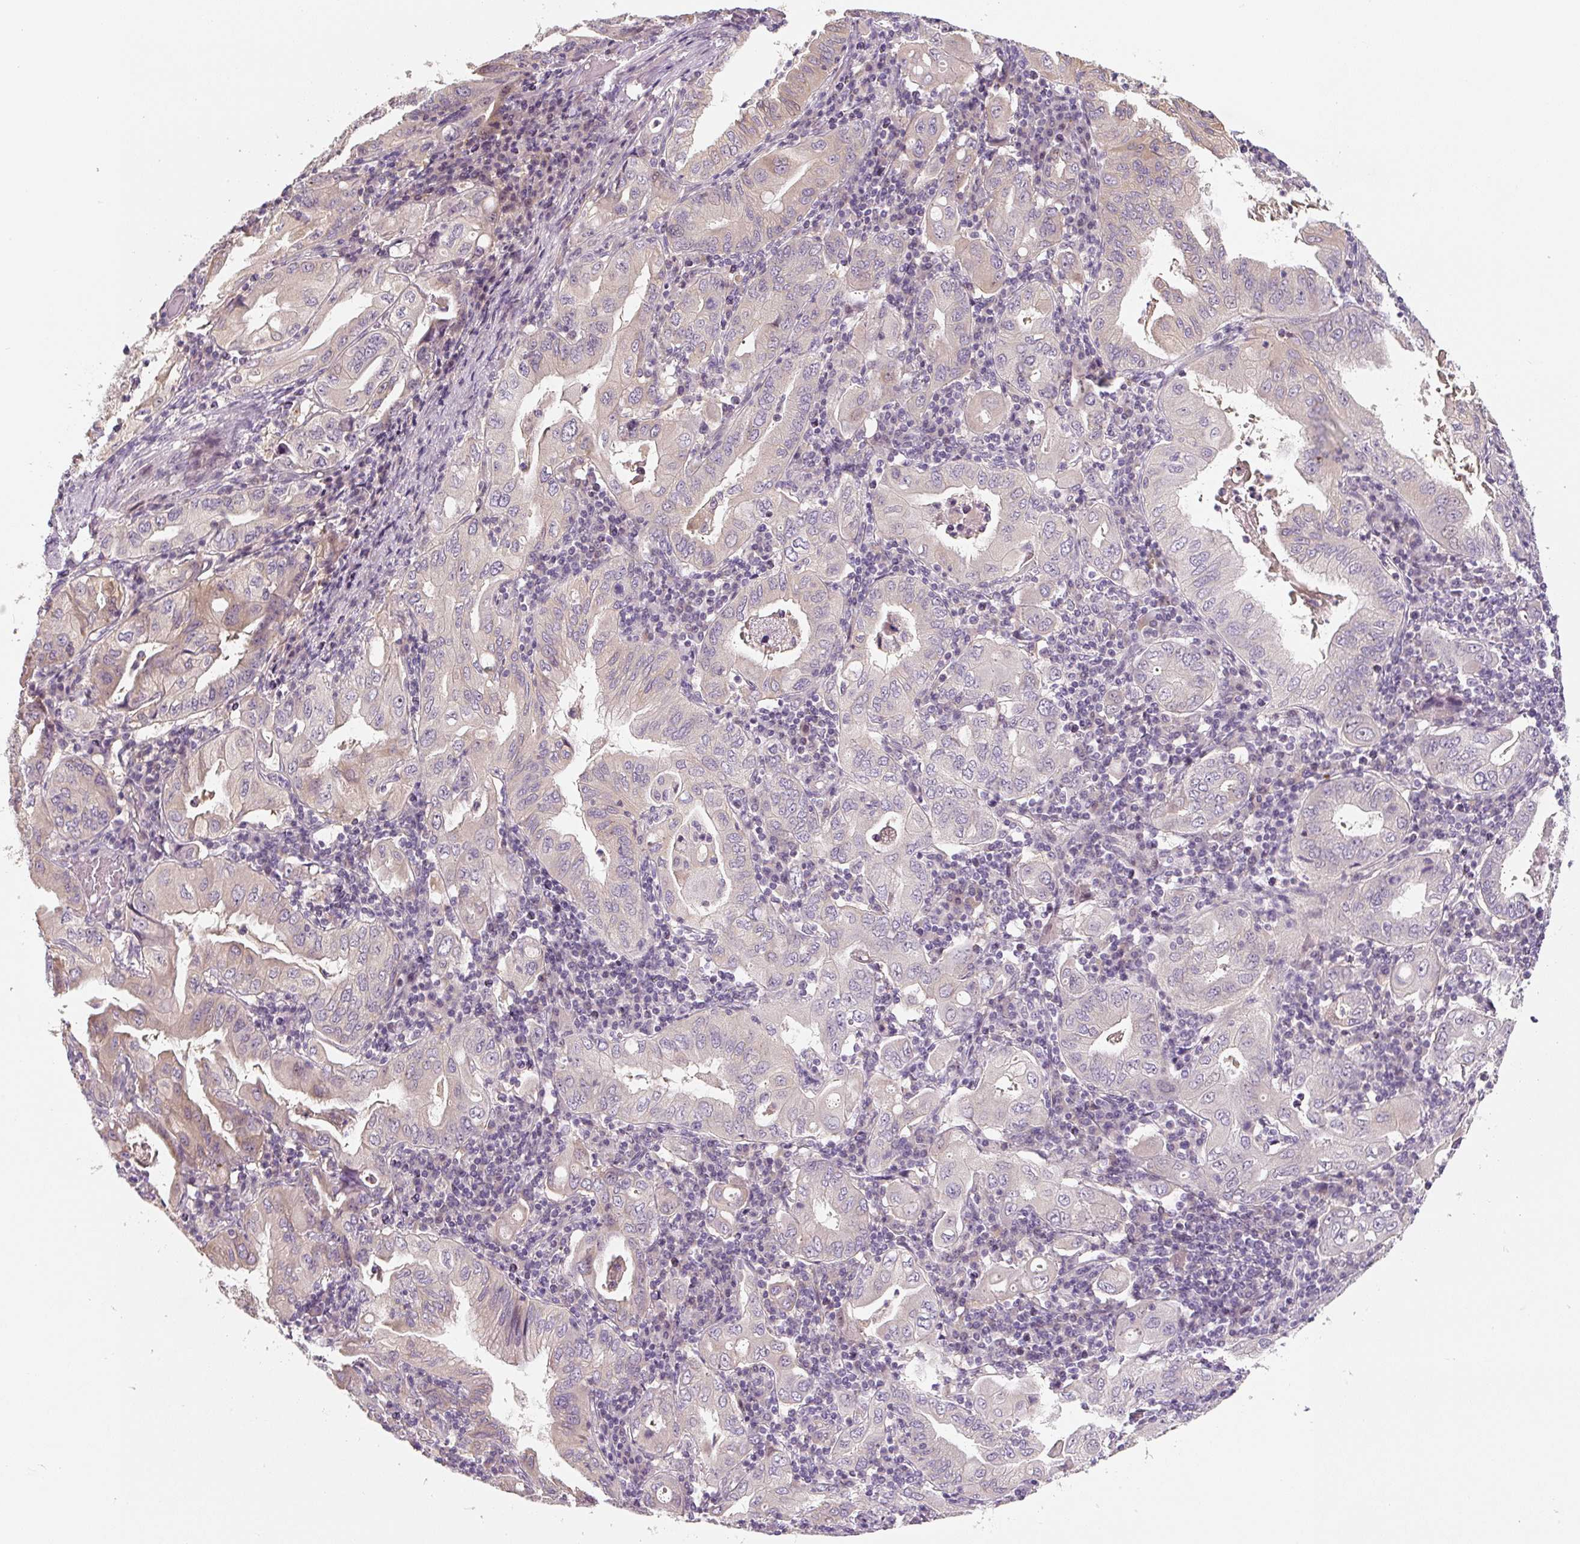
{"staining": {"intensity": "negative", "quantity": "none", "location": "none"}, "tissue": "stomach cancer", "cell_type": "Tumor cells", "image_type": "cancer", "snomed": [{"axis": "morphology", "description": "Normal tissue, NOS"}, {"axis": "morphology", "description": "Adenocarcinoma, NOS"}, {"axis": "topography", "description": "Esophagus"}, {"axis": "topography", "description": "Stomach, upper"}, {"axis": "topography", "description": "Peripheral nerve tissue"}], "caption": "Tumor cells show no significant expression in stomach adenocarcinoma. (Brightfield microscopy of DAB (3,3'-diaminobenzidine) IHC at high magnification).", "gene": "PWWP3B", "patient": {"sex": "male", "age": 62}}